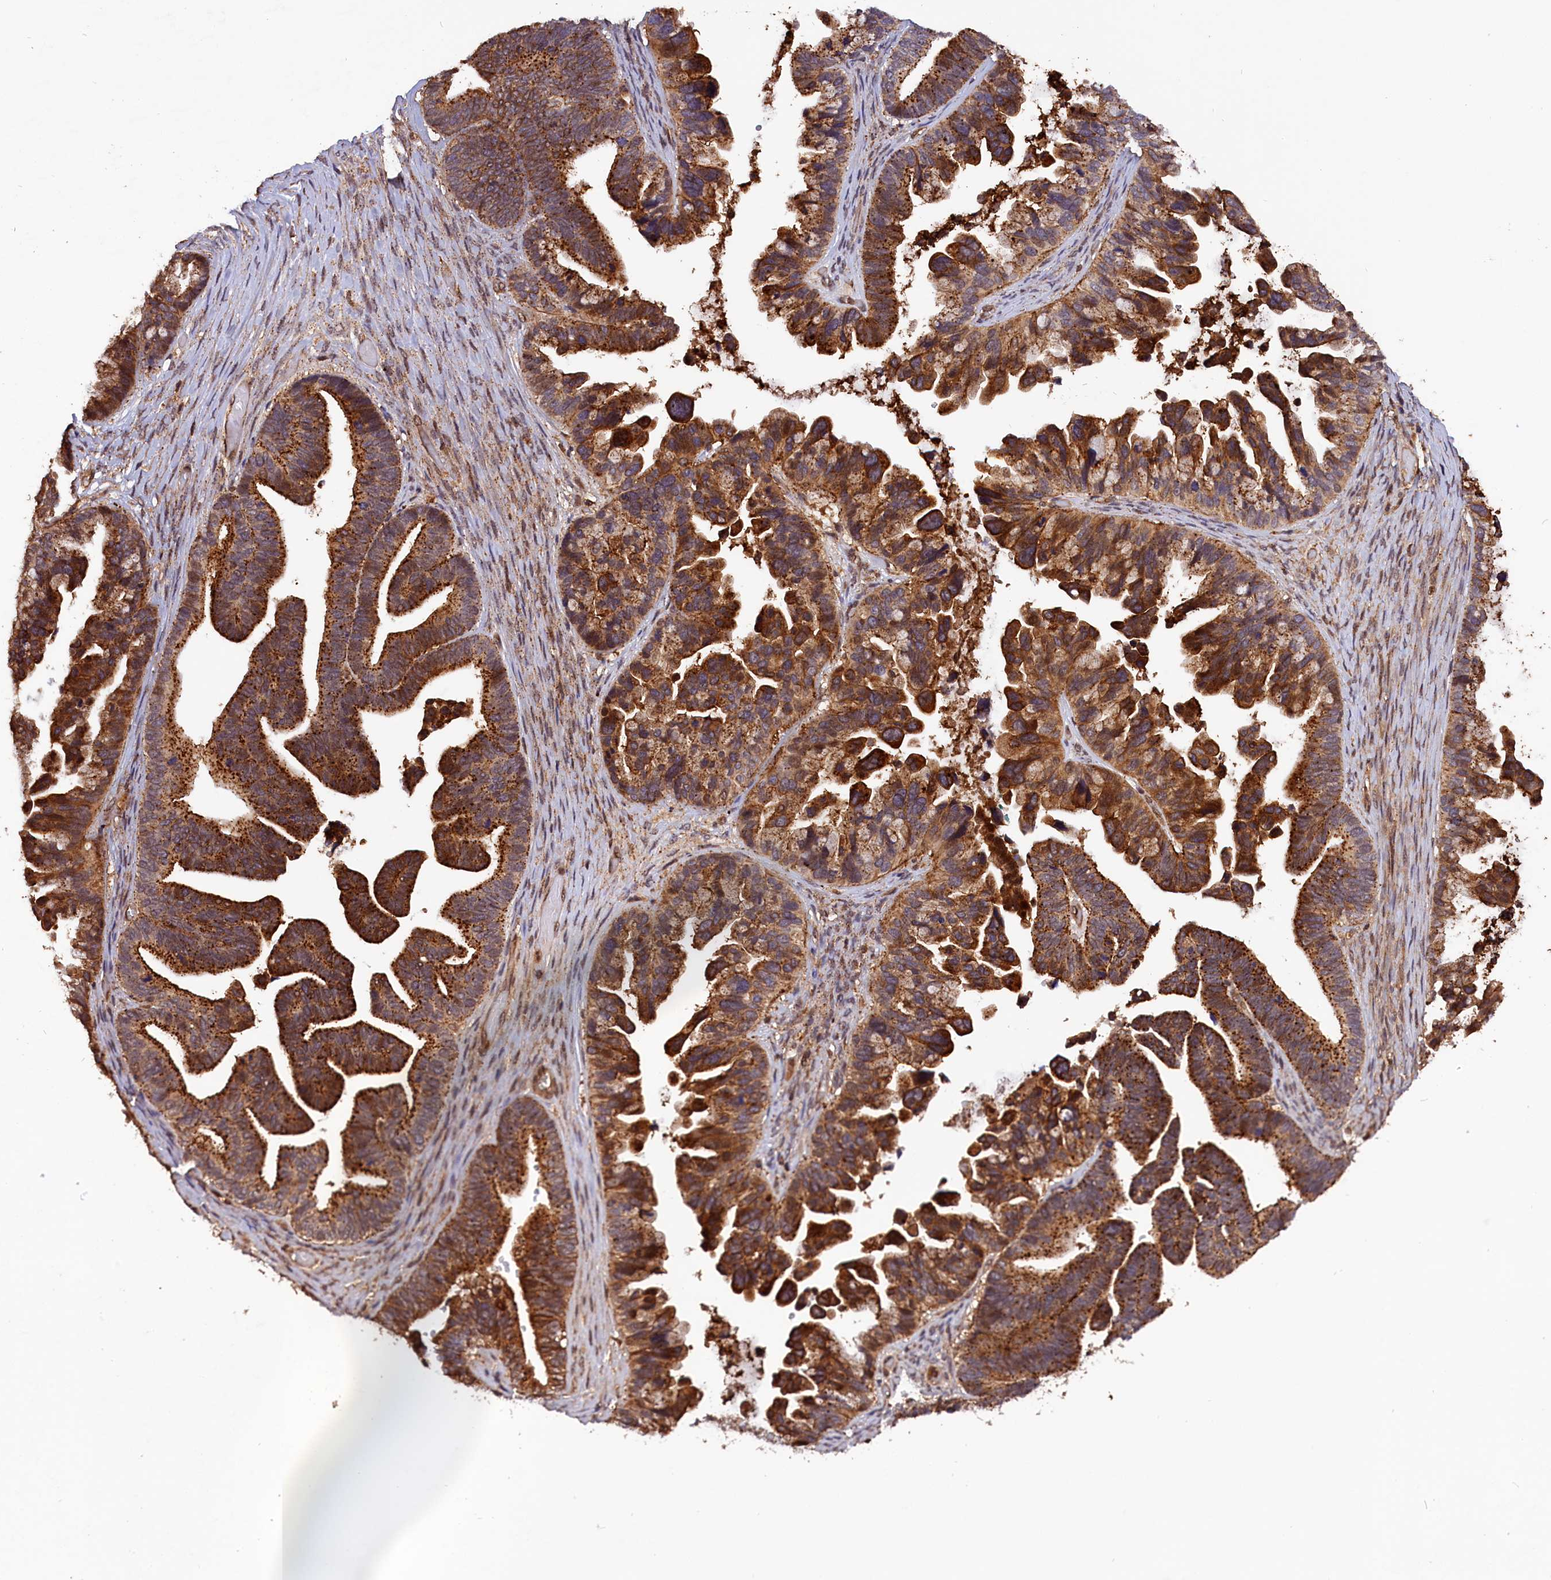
{"staining": {"intensity": "strong", "quantity": ">75%", "location": "cytoplasmic/membranous"}, "tissue": "ovarian cancer", "cell_type": "Tumor cells", "image_type": "cancer", "snomed": [{"axis": "morphology", "description": "Cystadenocarcinoma, serous, NOS"}, {"axis": "topography", "description": "Ovary"}], "caption": "Protein expression analysis of human ovarian serous cystadenocarcinoma reveals strong cytoplasmic/membranous expression in about >75% of tumor cells.", "gene": "IST1", "patient": {"sex": "female", "age": 56}}